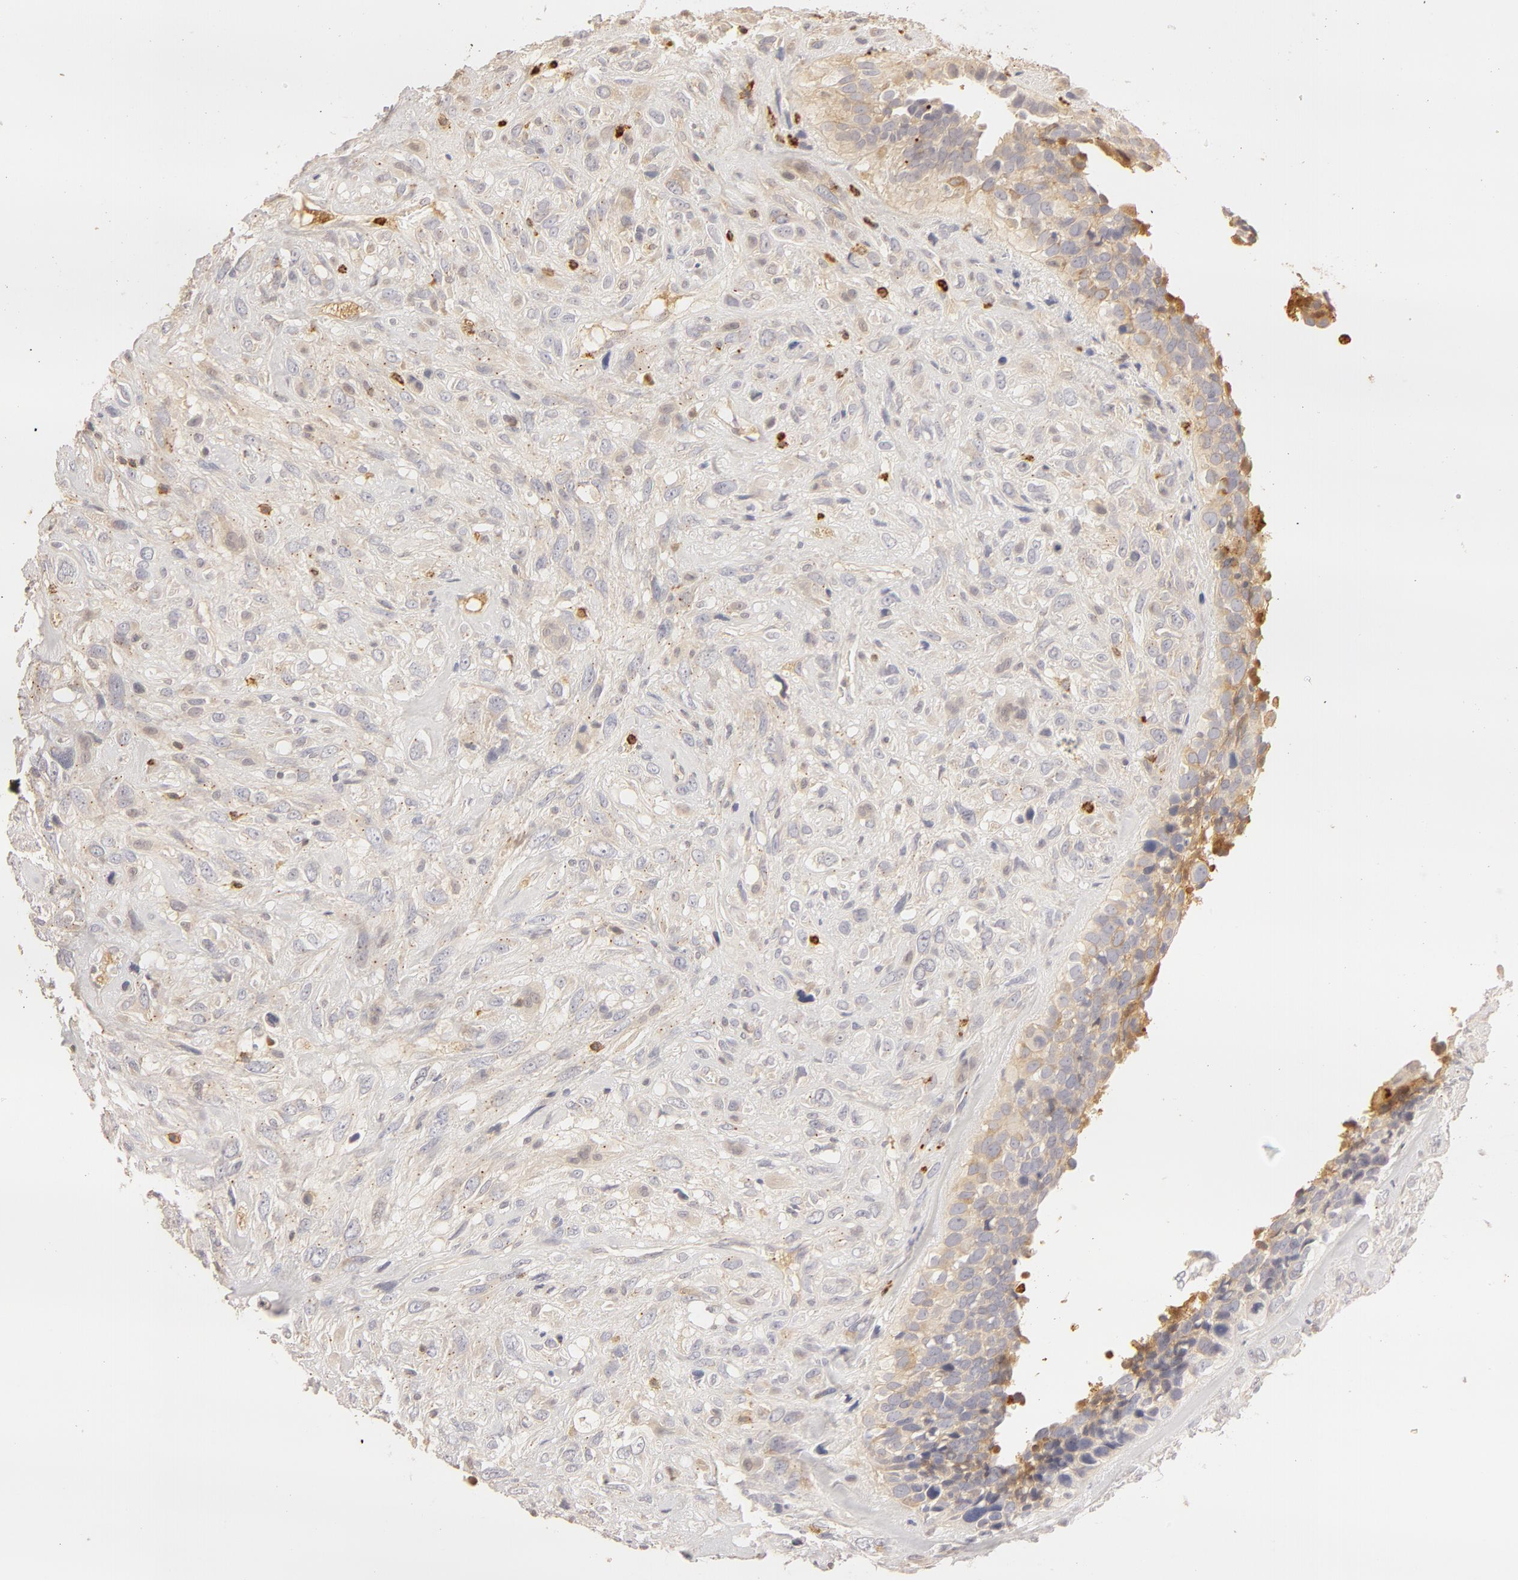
{"staining": {"intensity": "weak", "quantity": "25%-75%", "location": "cytoplasmic/membranous"}, "tissue": "breast cancer", "cell_type": "Tumor cells", "image_type": "cancer", "snomed": [{"axis": "morphology", "description": "Neoplasm, malignant, NOS"}, {"axis": "topography", "description": "Breast"}], "caption": "A brown stain highlights weak cytoplasmic/membranous positivity of a protein in breast cancer (malignant neoplasm) tumor cells.", "gene": "C1R", "patient": {"sex": "female", "age": 50}}